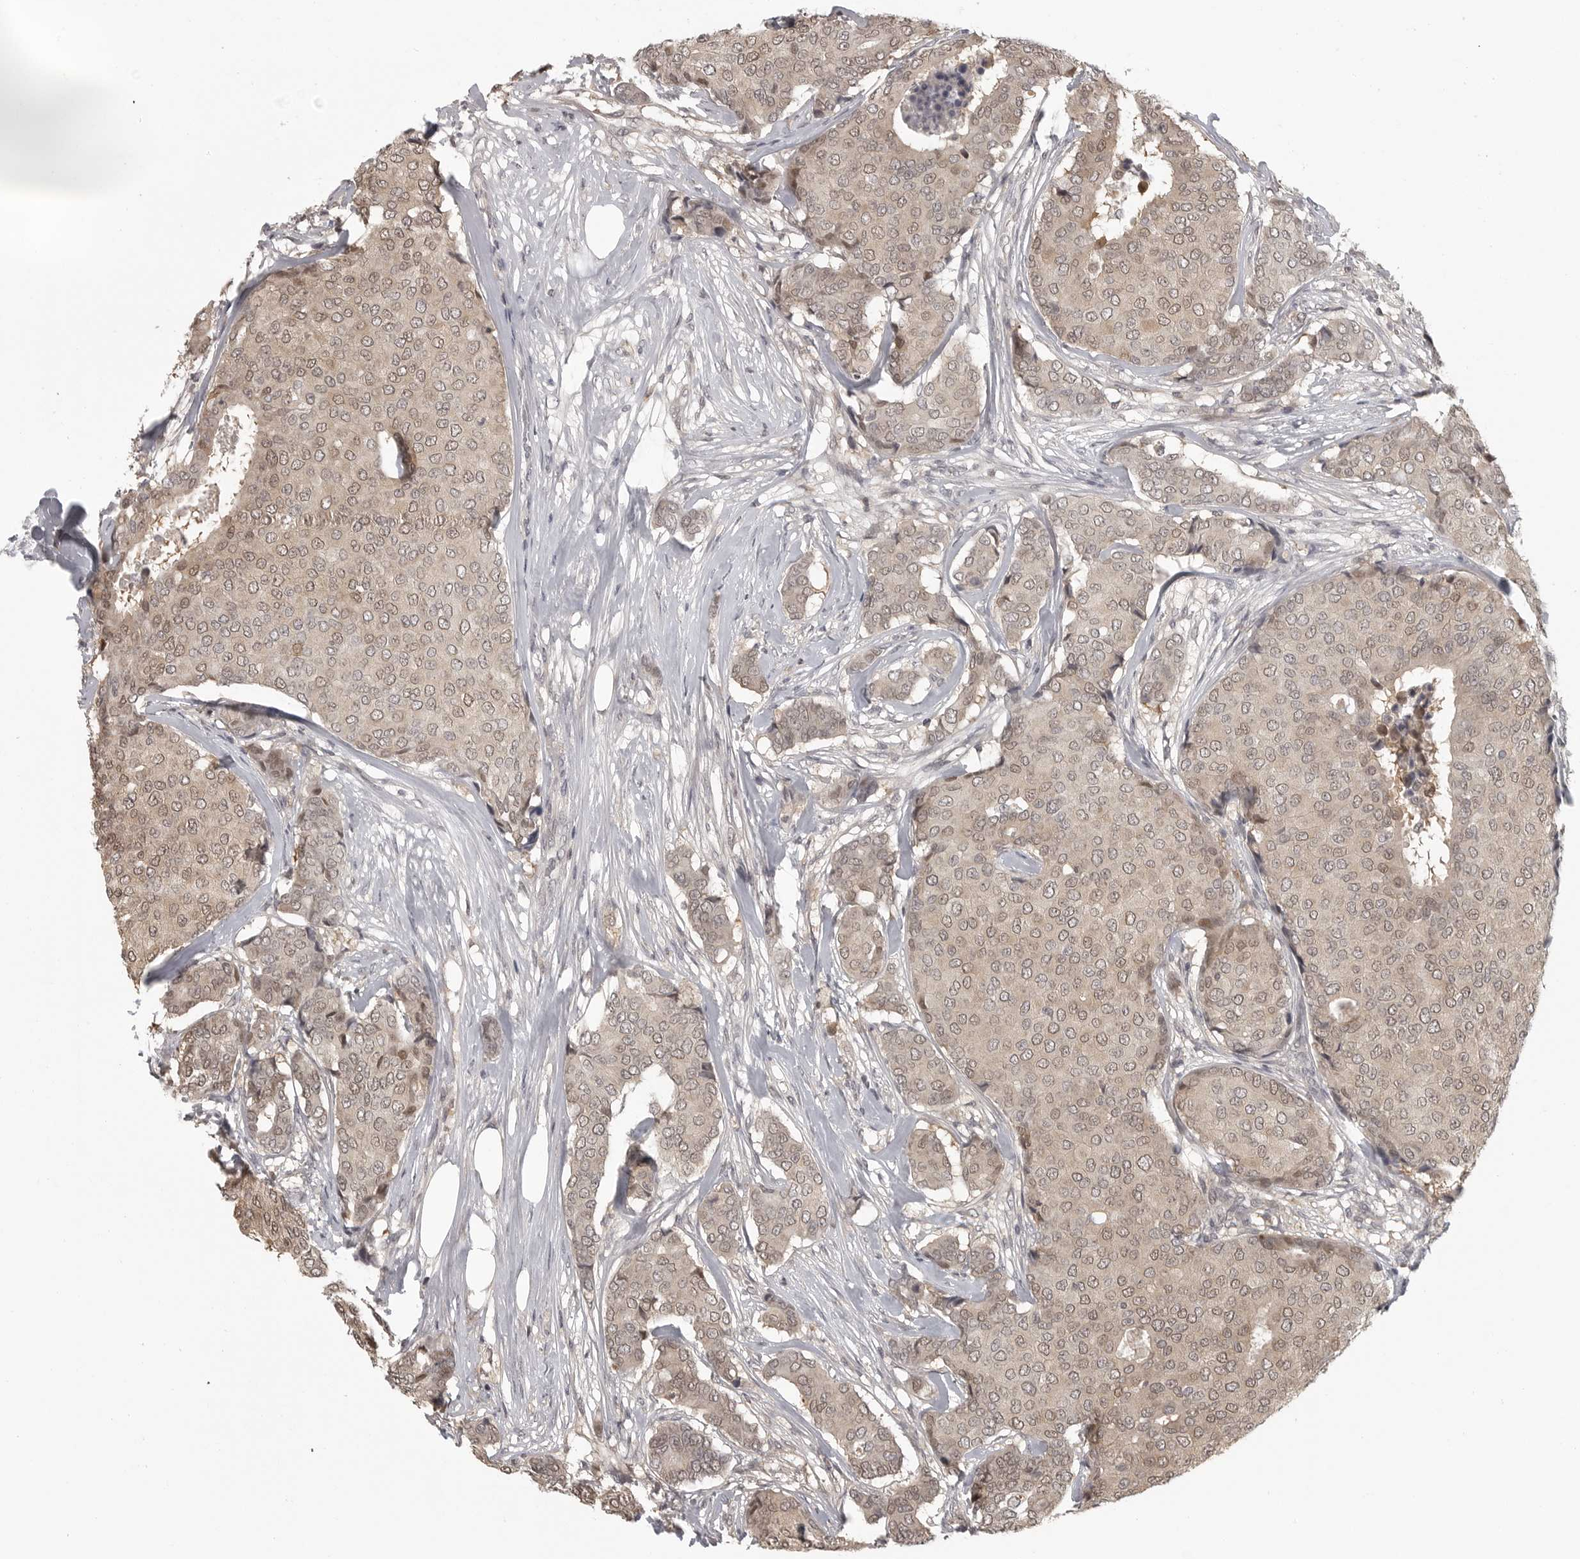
{"staining": {"intensity": "weak", "quantity": ">75%", "location": "cytoplasmic/membranous,nuclear"}, "tissue": "breast cancer", "cell_type": "Tumor cells", "image_type": "cancer", "snomed": [{"axis": "morphology", "description": "Duct carcinoma"}, {"axis": "topography", "description": "Breast"}], "caption": "Tumor cells reveal low levels of weak cytoplasmic/membranous and nuclear positivity in approximately >75% of cells in breast cancer (intraductal carcinoma). (DAB (3,3'-diaminobenzidine) = brown stain, brightfield microscopy at high magnification).", "gene": "UROD", "patient": {"sex": "female", "age": 75}}